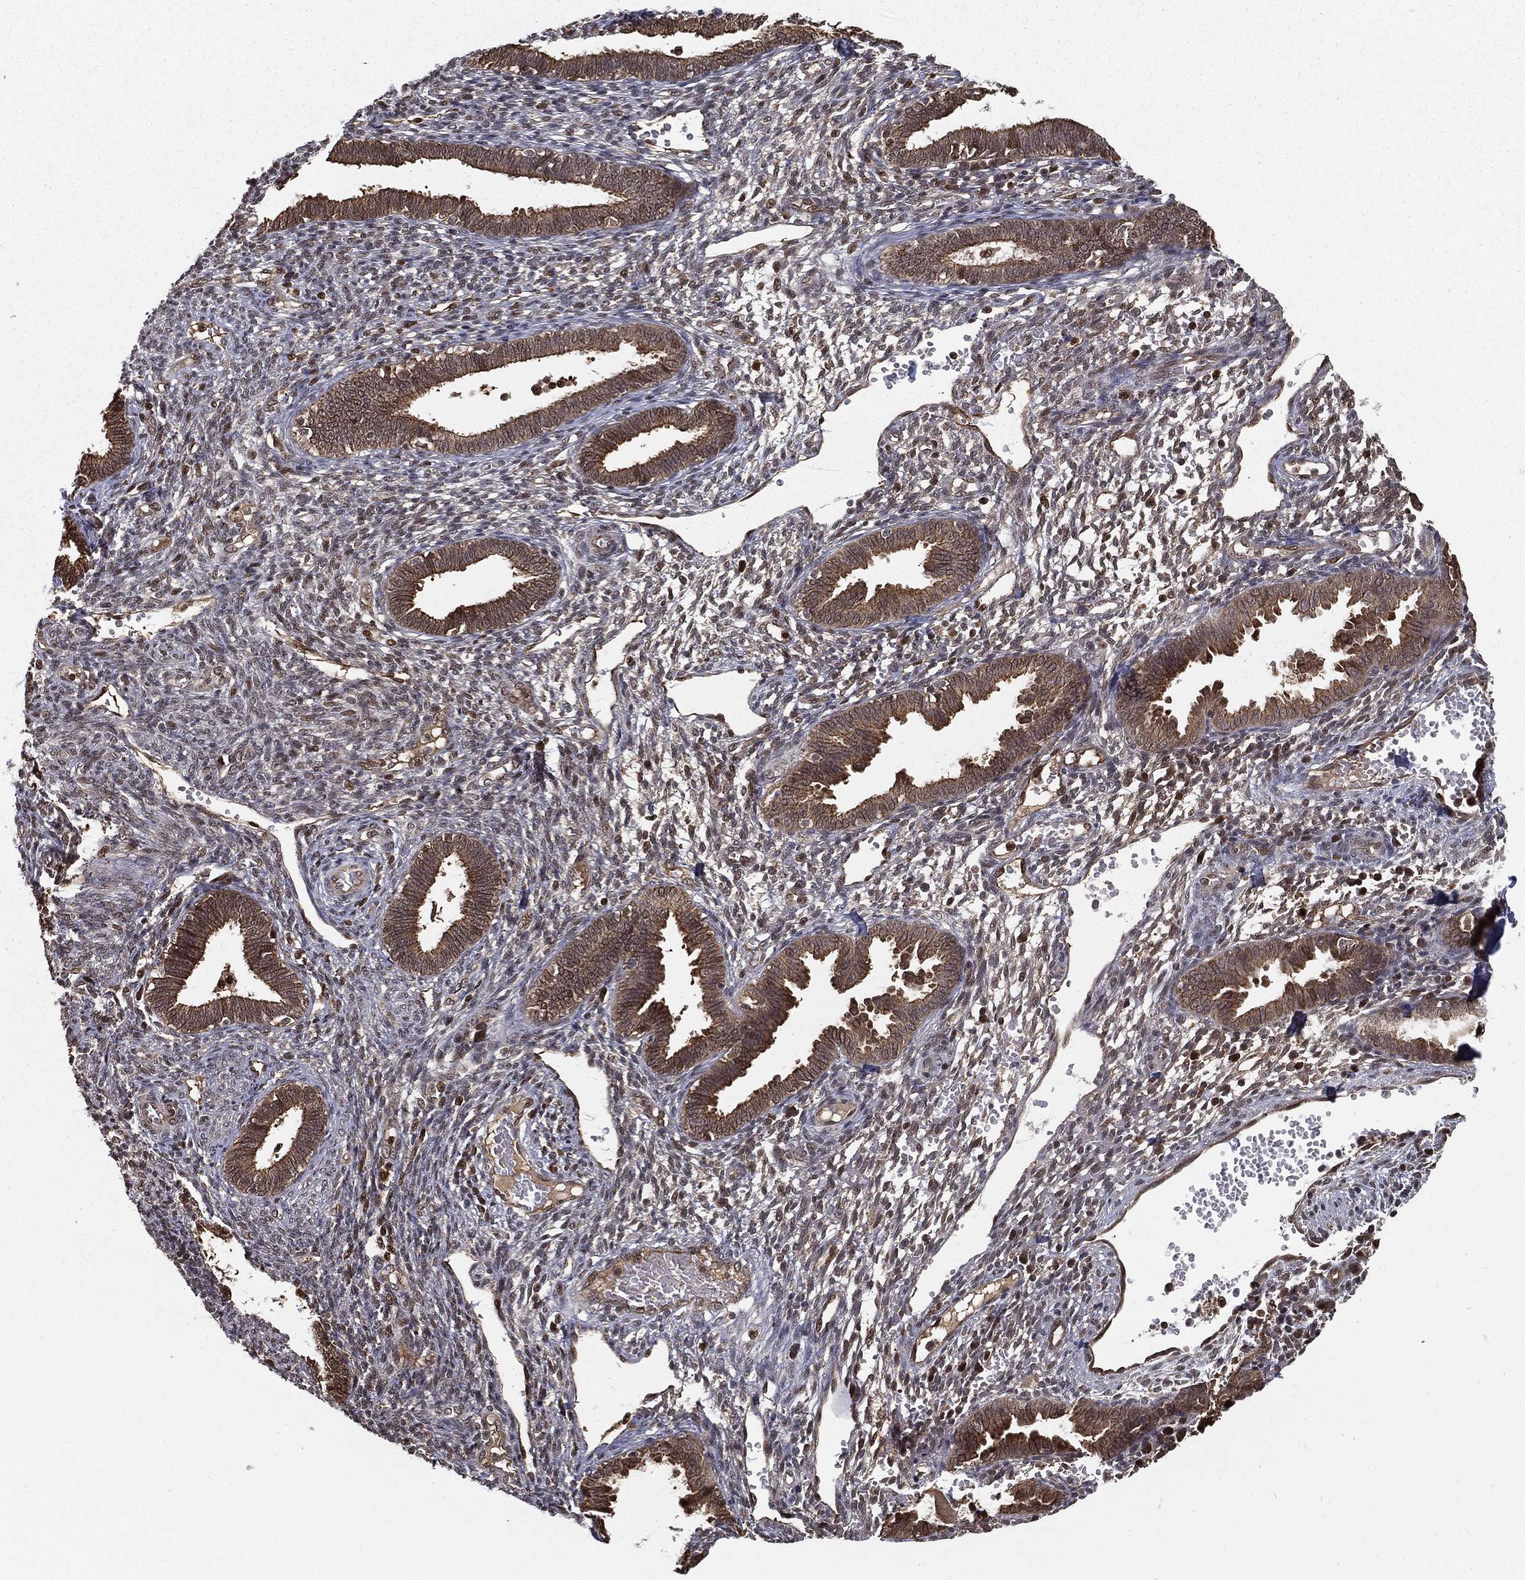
{"staining": {"intensity": "negative", "quantity": "none", "location": "none"}, "tissue": "endometrium", "cell_type": "Cells in endometrial stroma", "image_type": "normal", "snomed": [{"axis": "morphology", "description": "Normal tissue, NOS"}, {"axis": "topography", "description": "Endometrium"}], "caption": "This is an immunohistochemistry photomicrograph of normal human endometrium. There is no staining in cells in endometrial stroma.", "gene": "SLC6A6", "patient": {"sex": "female", "age": 42}}